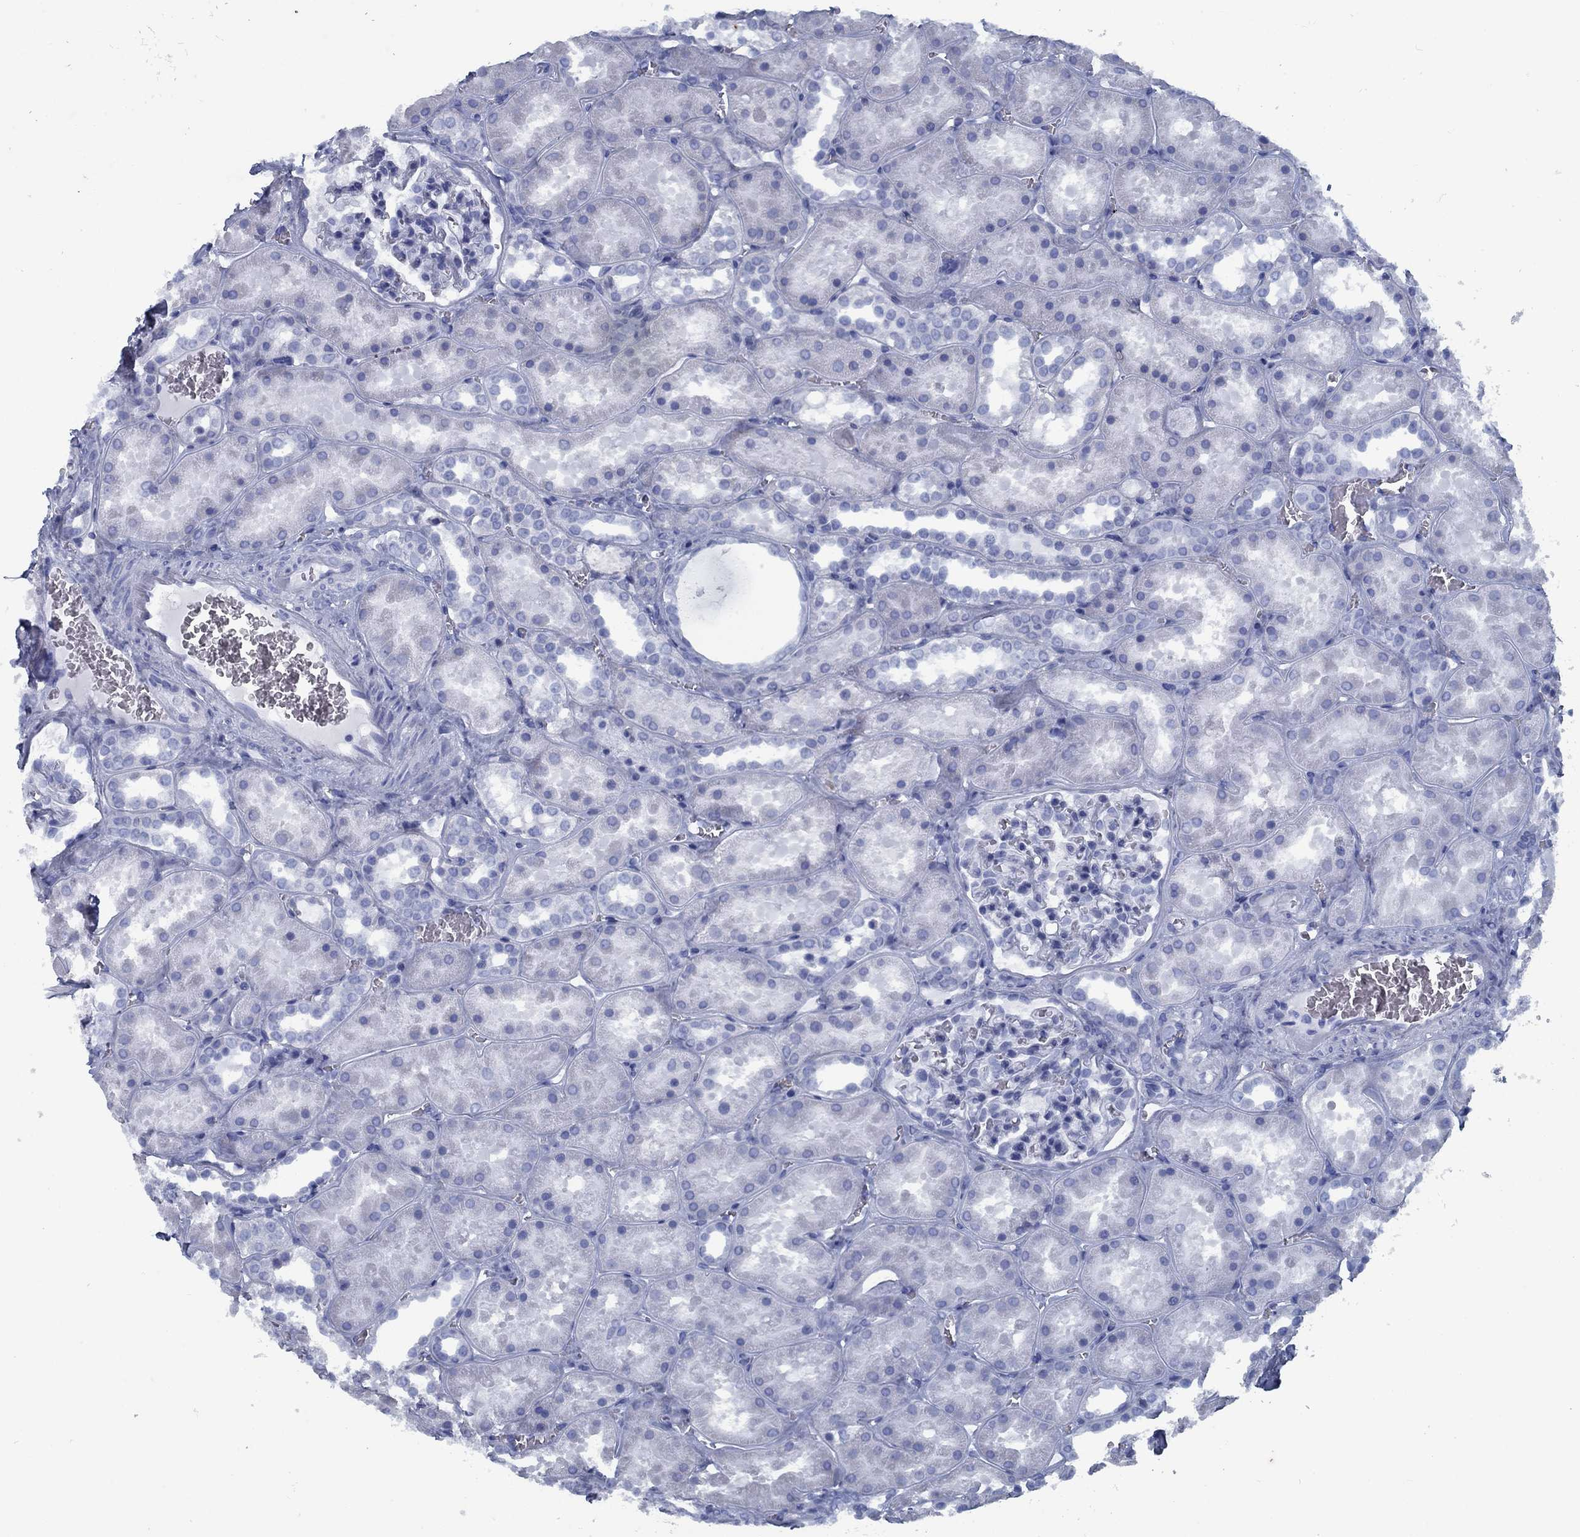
{"staining": {"intensity": "negative", "quantity": "none", "location": "none"}, "tissue": "kidney", "cell_type": "Cells in glomeruli", "image_type": "normal", "snomed": [{"axis": "morphology", "description": "Normal tissue, NOS"}, {"axis": "topography", "description": "Kidney"}], "caption": "The immunohistochemistry (IHC) histopathology image has no significant positivity in cells in glomeruli of kidney. (DAB (3,3'-diaminobenzidine) immunohistochemistry (IHC) with hematoxylin counter stain).", "gene": "PNMA8A", "patient": {"sex": "female", "age": 41}}